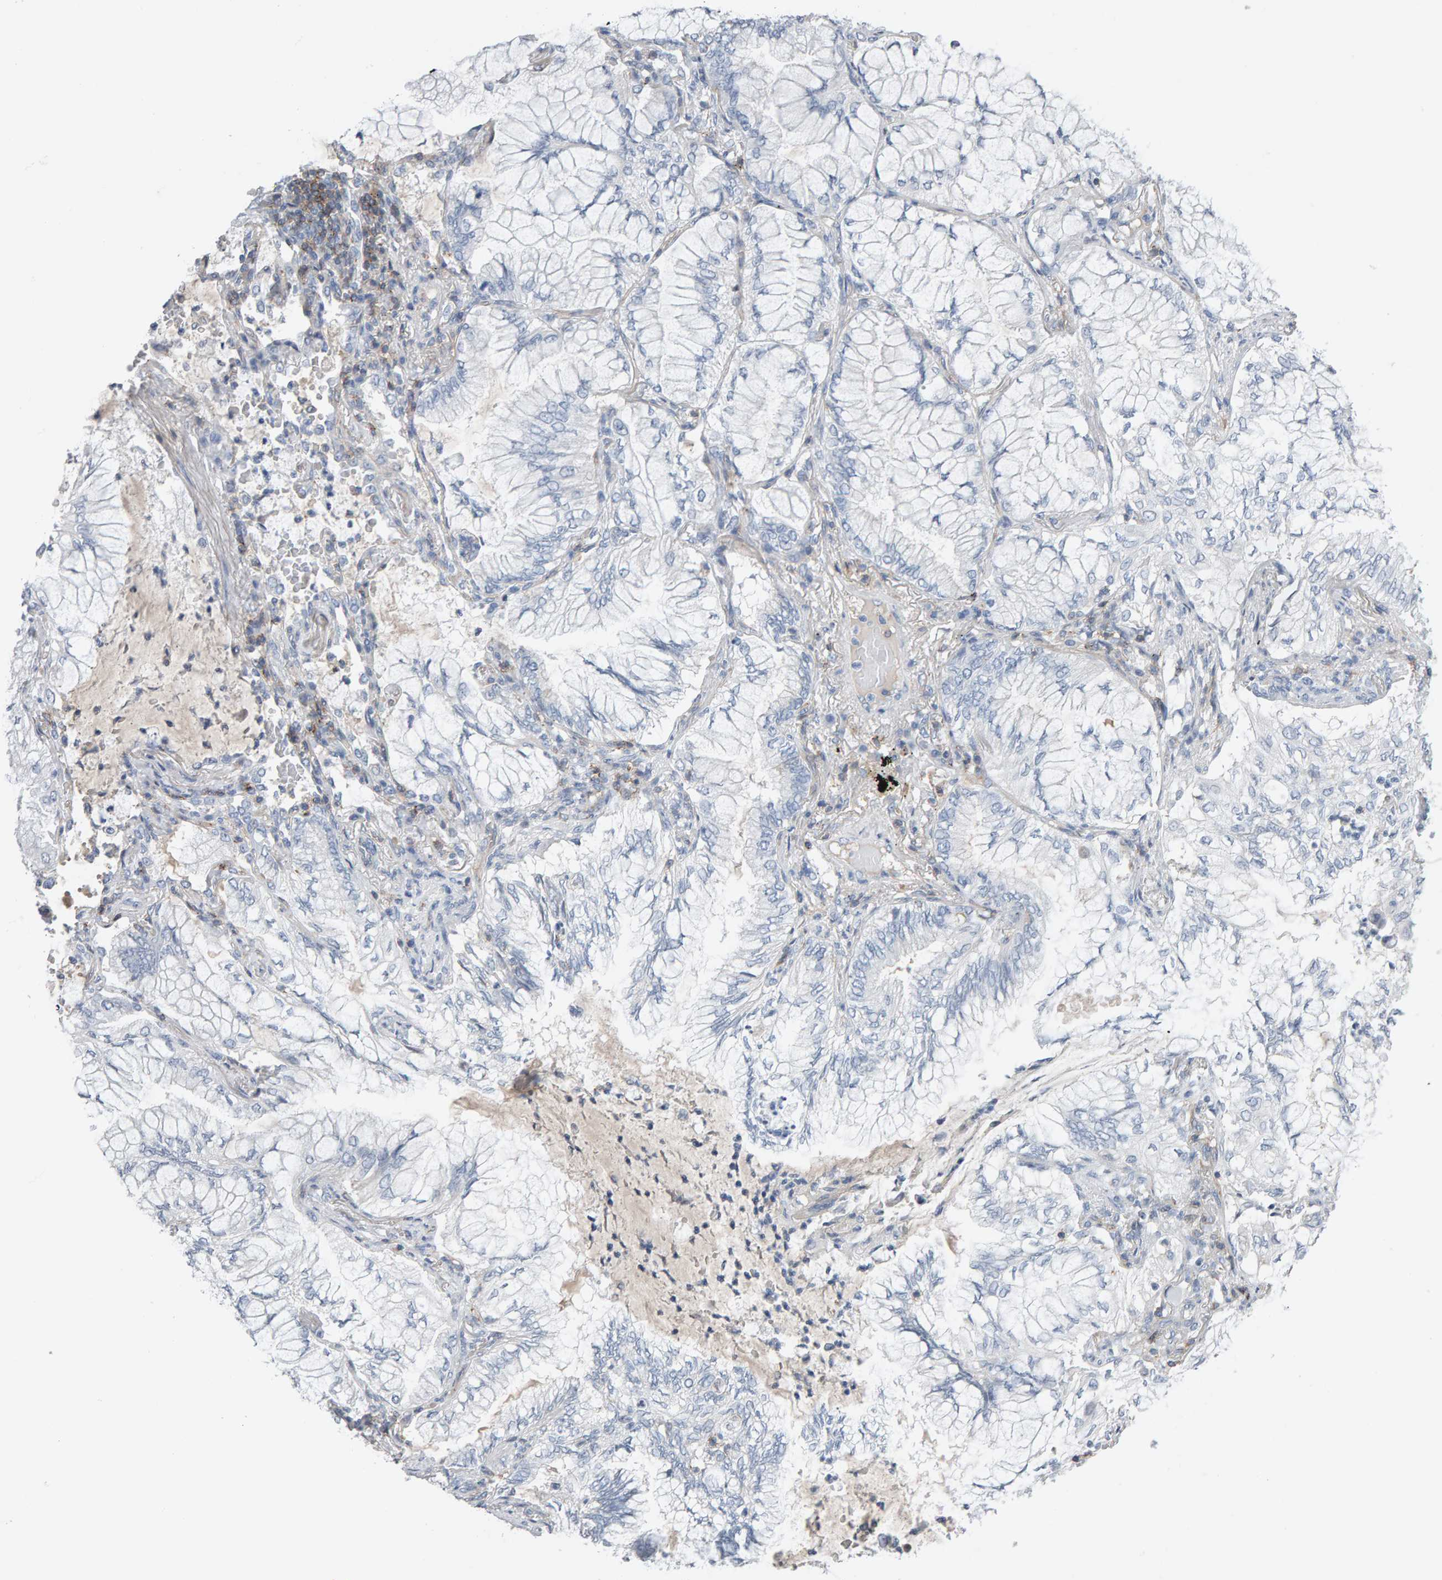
{"staining": {"intensity": "negative", "quantity": "none", "location": "none"}, "tissue": "lung cancer", "cell_type": "Tumor cells", "image_type": "cancer", "snomed": [{"axis": "morphology", "description": "Adenocarcinoma, NOS"}, {"axis": "topography", "description": "Lung"}], "caption": "Immunohistochemical staining of human lung cancer reveals no significant positivity in tumor cells. The staining is performed using DAB (3,3'-diaminobenzidine) brown chromogen with nuclei counter-stained in using hematoxylin.", "gene": "FYN", "patient": {"sex": "female", "age": 70}}